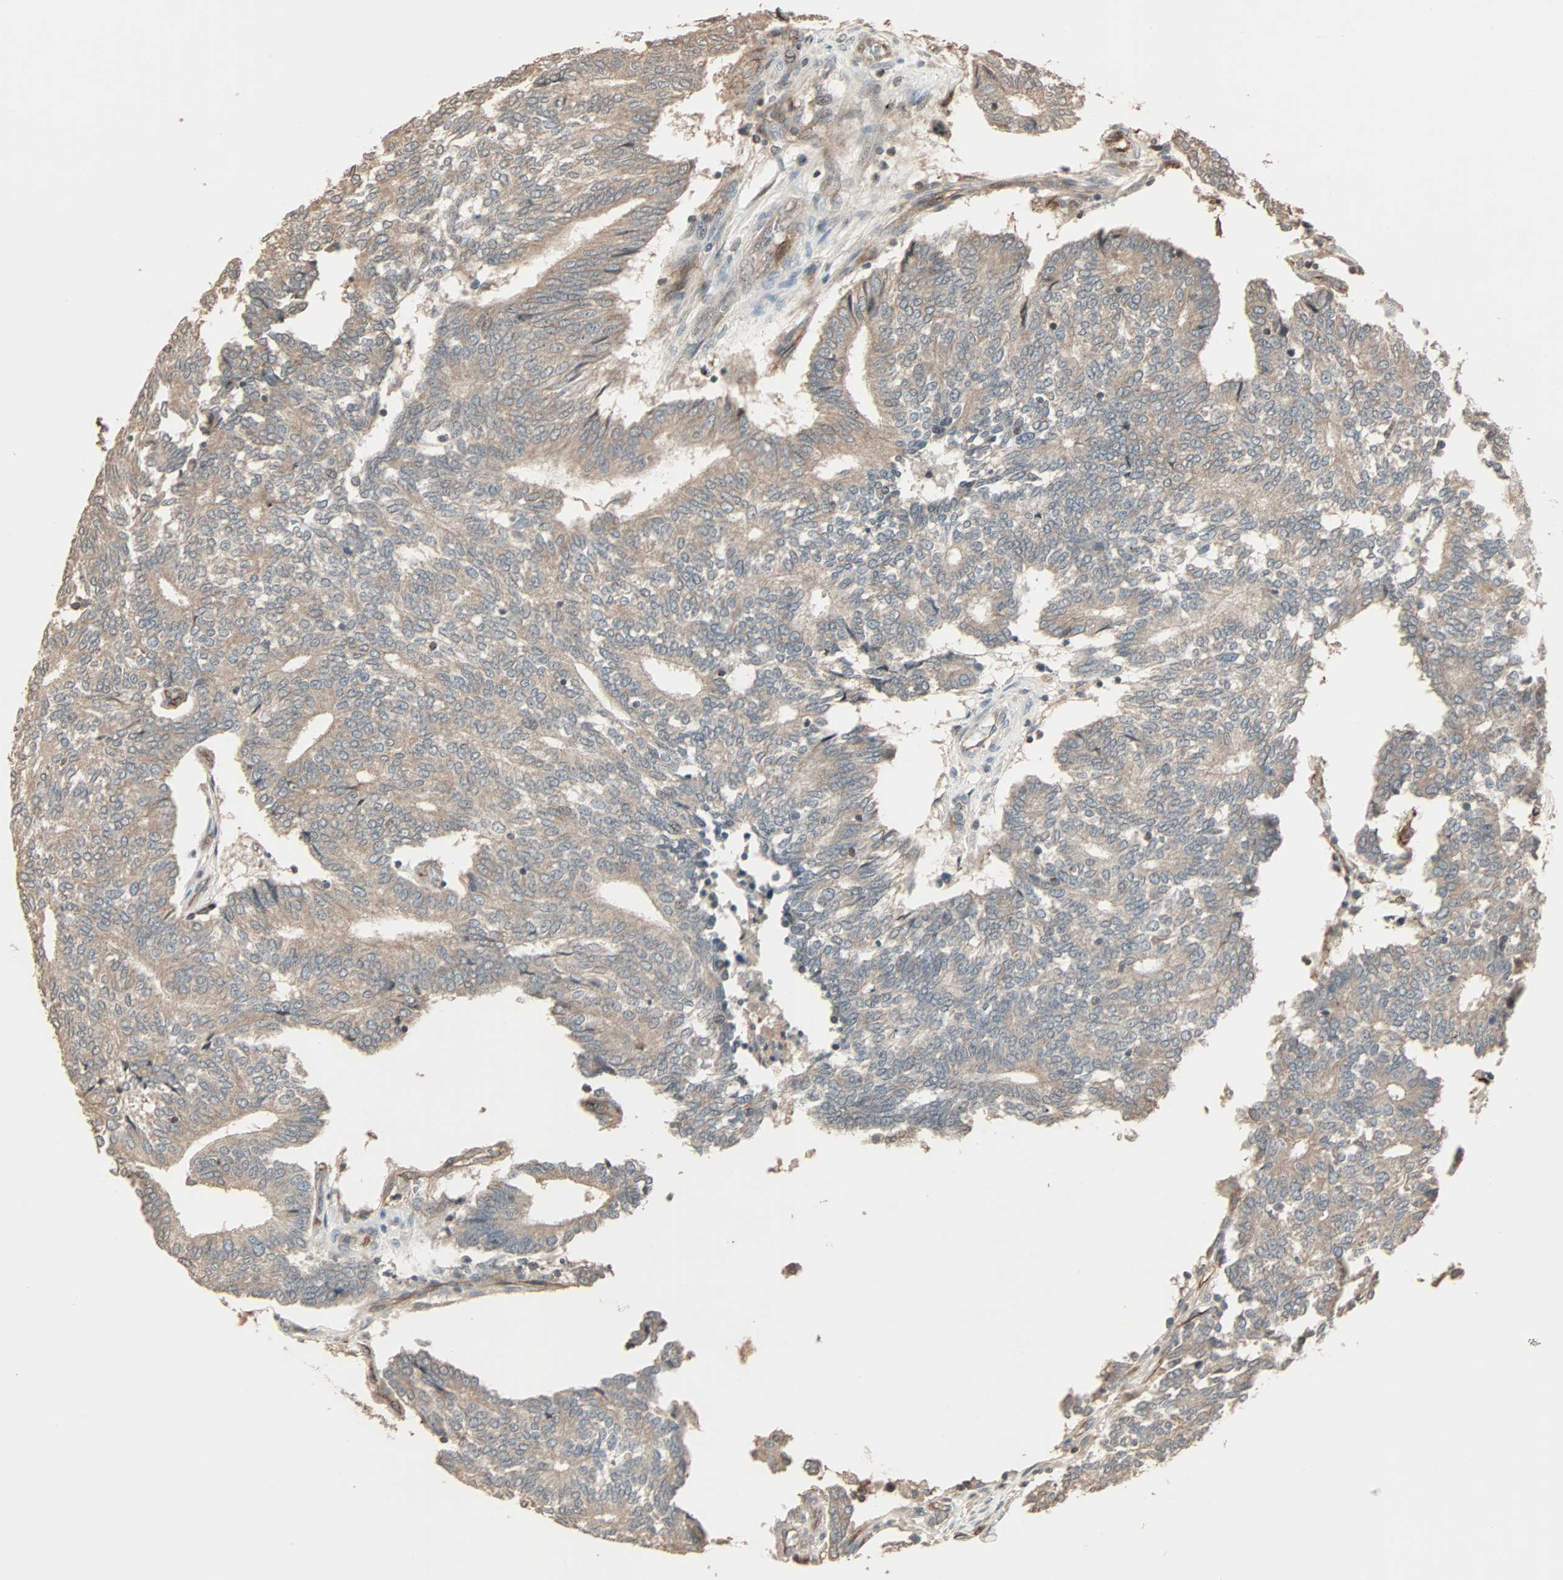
{"staining": {"intensity": "weak", "quantity": ">75%", "location": "cytoplasmic/membranous"}, "tissue": "prostate cancer", "cell_type": "Tumor cells", "image_type": "cancer", "snomed": [{"axis": "morphology", "description": "Adenocarcinoma, High grade"}, {"axis": "topography", "description": "Prostate"}], "caption": "Approximately >75% of tumor cells in prostate cancer (adenocarcinoma (high-grade)) demonstrate weak cytoplasmic/membranous protein staining as visualized by brown immunohistochemical staining.", "gene": "CALCRL", "patient": {"sex": "male", "age": 55}}